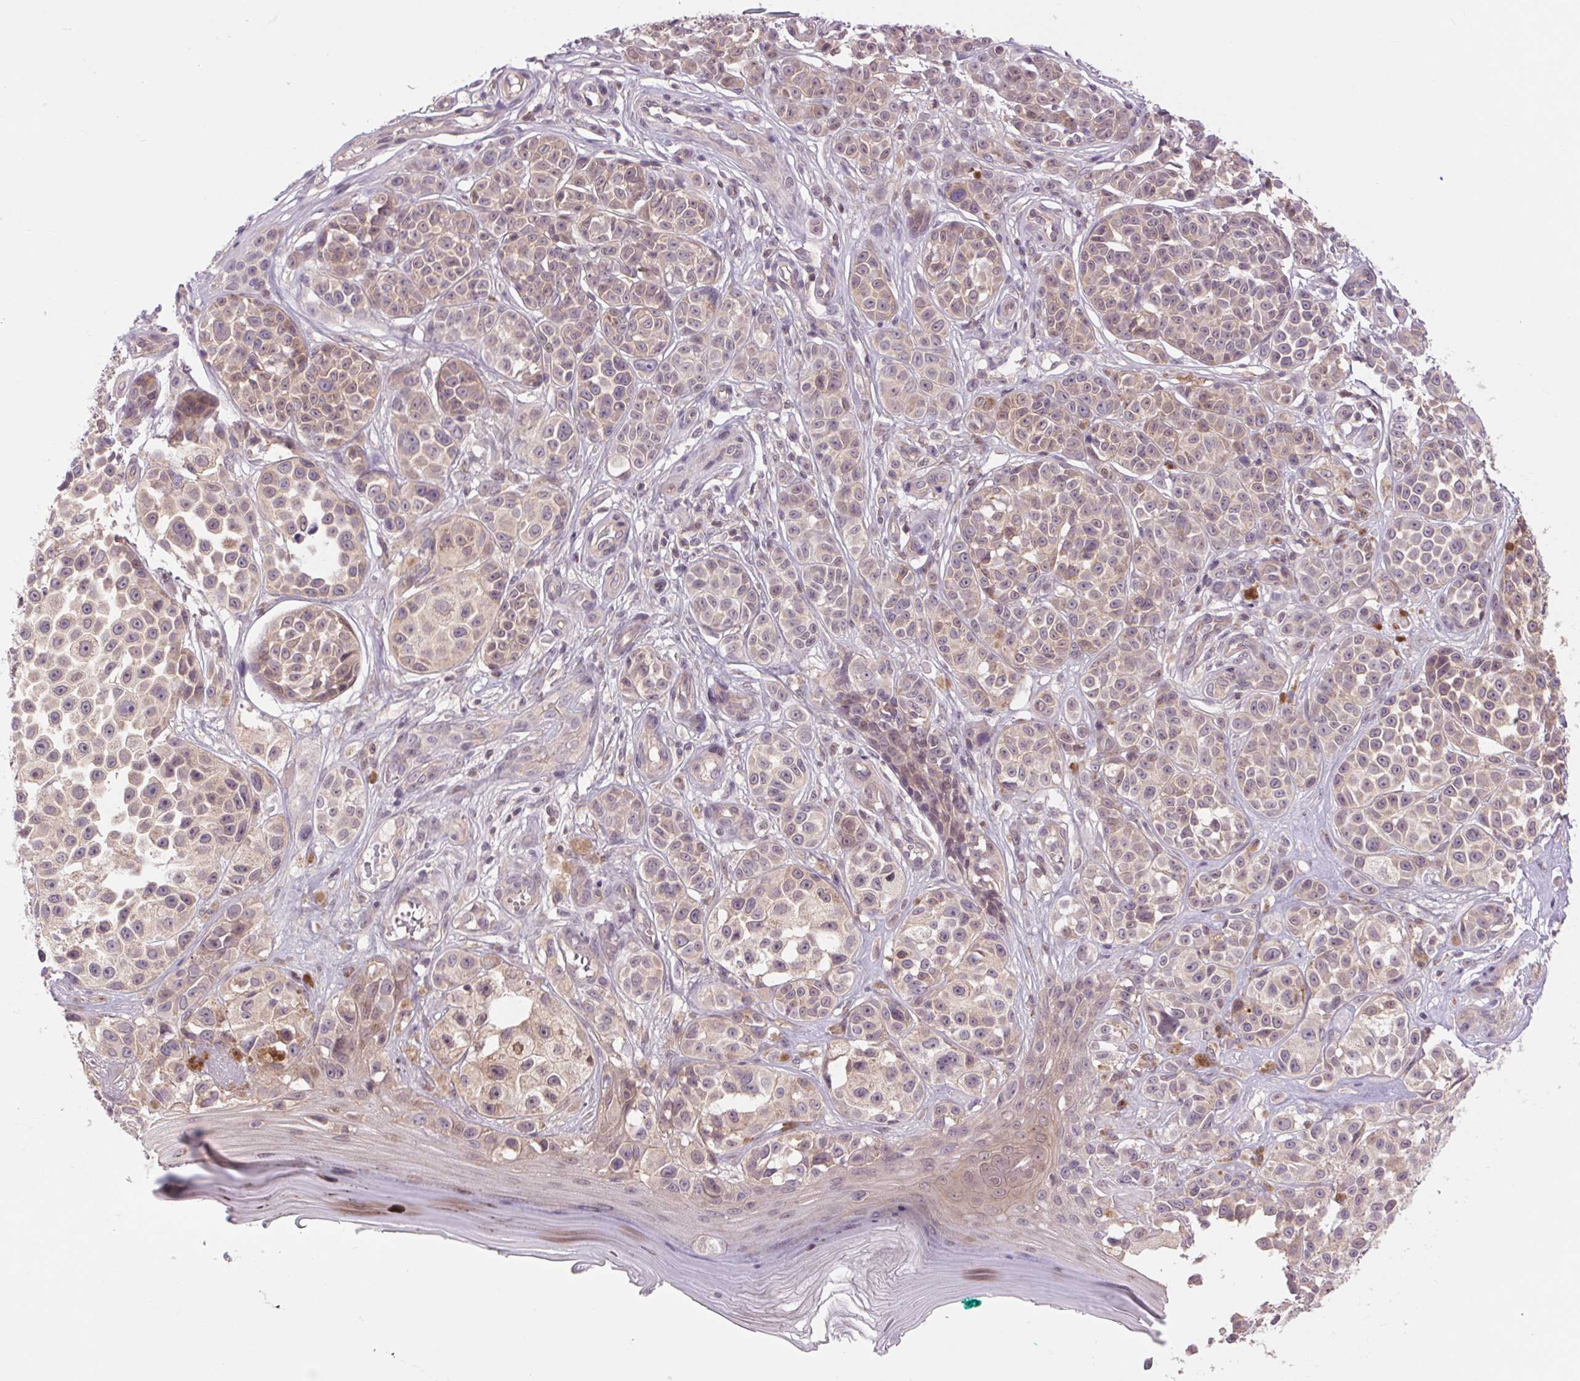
{"staining": {"intensity": "weak", "quantity": "25%-75%", "location": "cytoplasmic/membranous"}, "tissue": "melanoma", "cell_type": "Tumor cells", "image_type": "cancer", "snomed": [{"axis": "morphology", "description": "Malignant melanoma, NOS"}, {"axis": "topography", "description": "Skin"}], "caption": "This image displays IHC staining of human malignant melanoma, with low weak cytoplasmic/membranous expression in about 25%-75% of tumor cells.", "gene": "SH3RF2", "patient": {"sex": "female", "age": 90}}